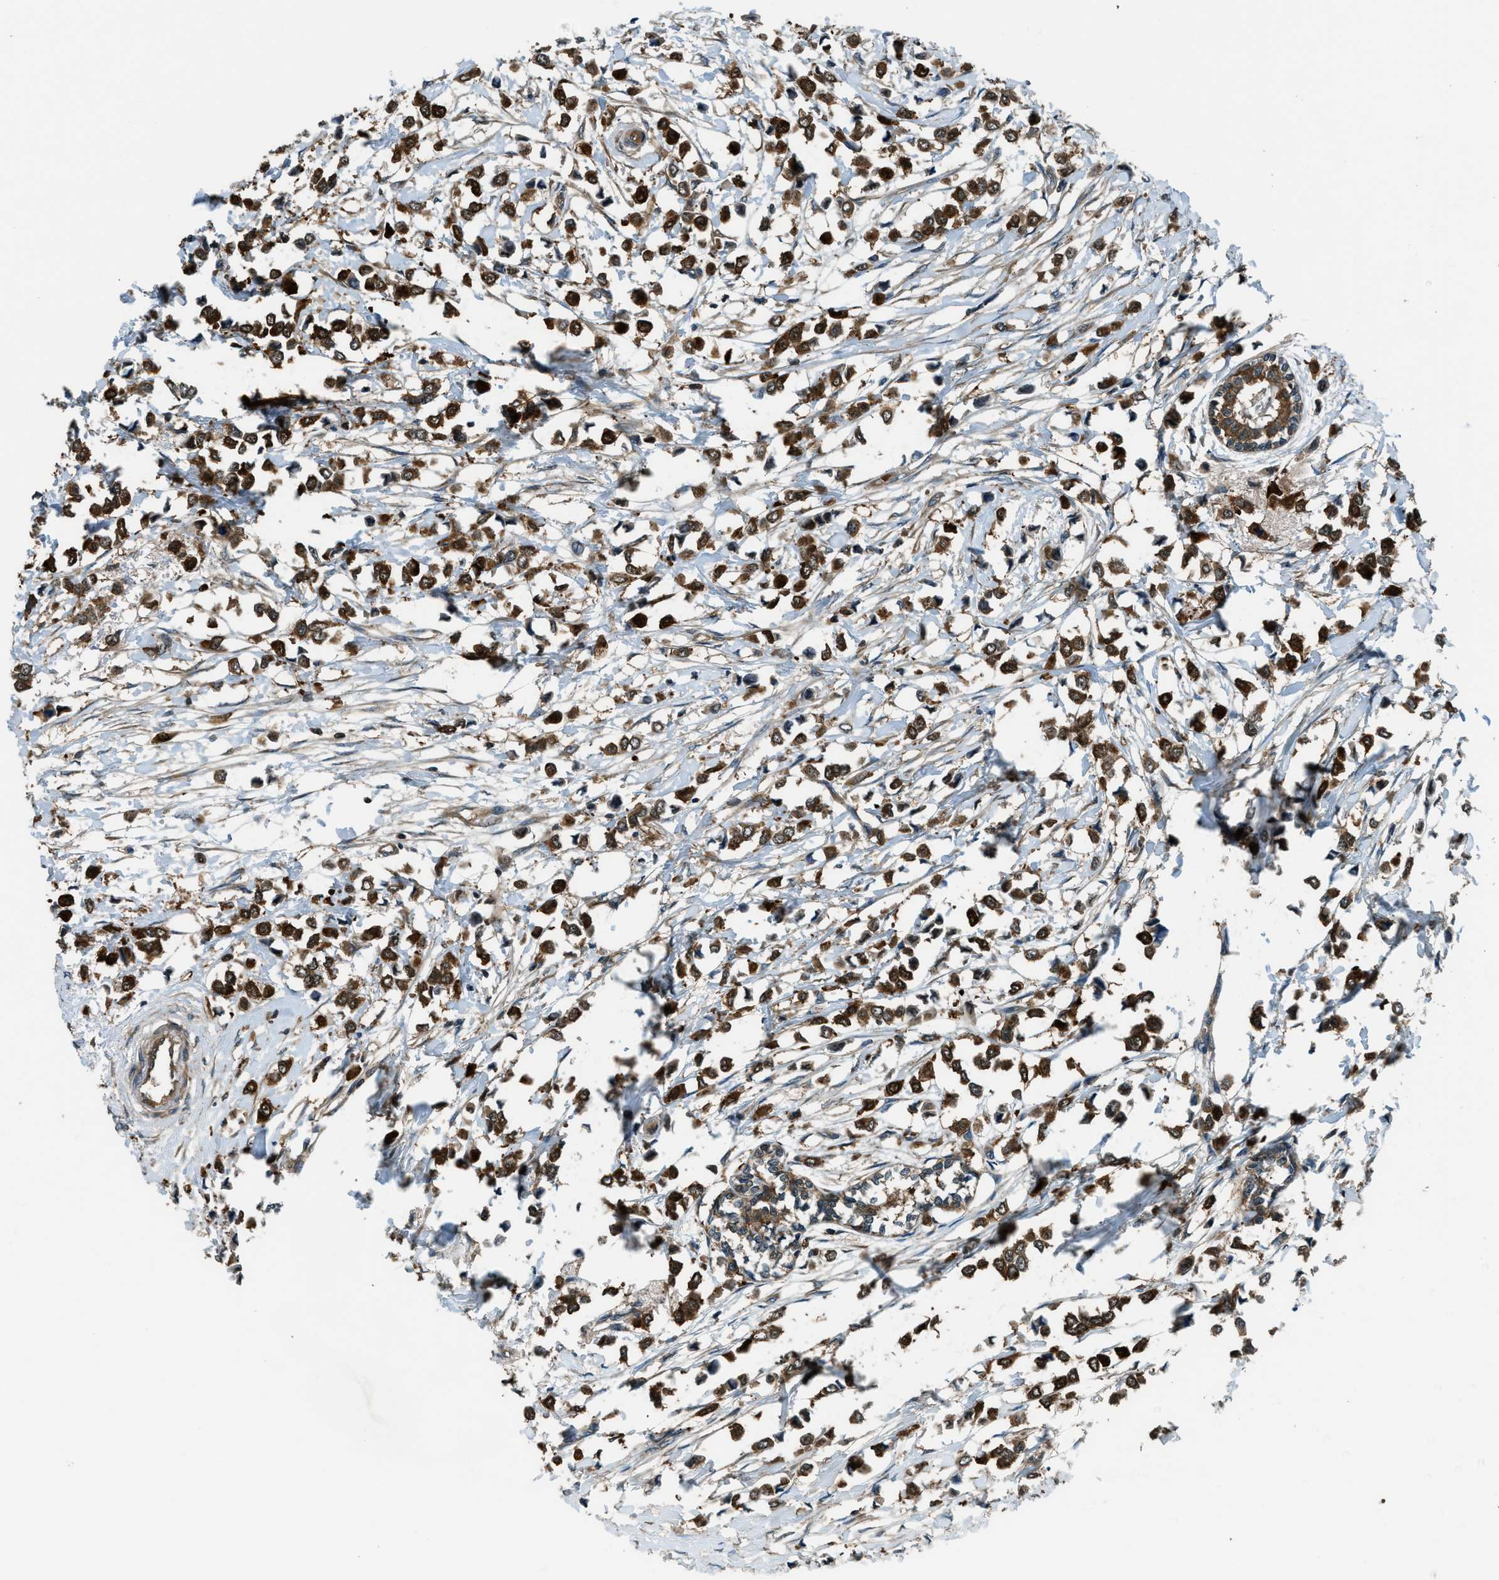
{"staining": {"intensity": "moderate", "quantity": ">75%", "location": "cytoplasmic/membranous"}, "tissue": "breast cancer", "cell_type": "Tumor cells", "image_type": "cancer", "snomed": [{"axis": "morphology", "description": "Lobular carcinoma"}, {"axis": "topography", "description": "Breast"}], "caption": "Immunohistochemistry (DAB (3,3'-diaminobenzidine)) staining of breast lobular carcinoma reveals moderate cytoplasmic/membranous protein staining in about >75% of tumor cells.", "gene": "HEBP2", "patient": {"sex": "female", "age": 51}}